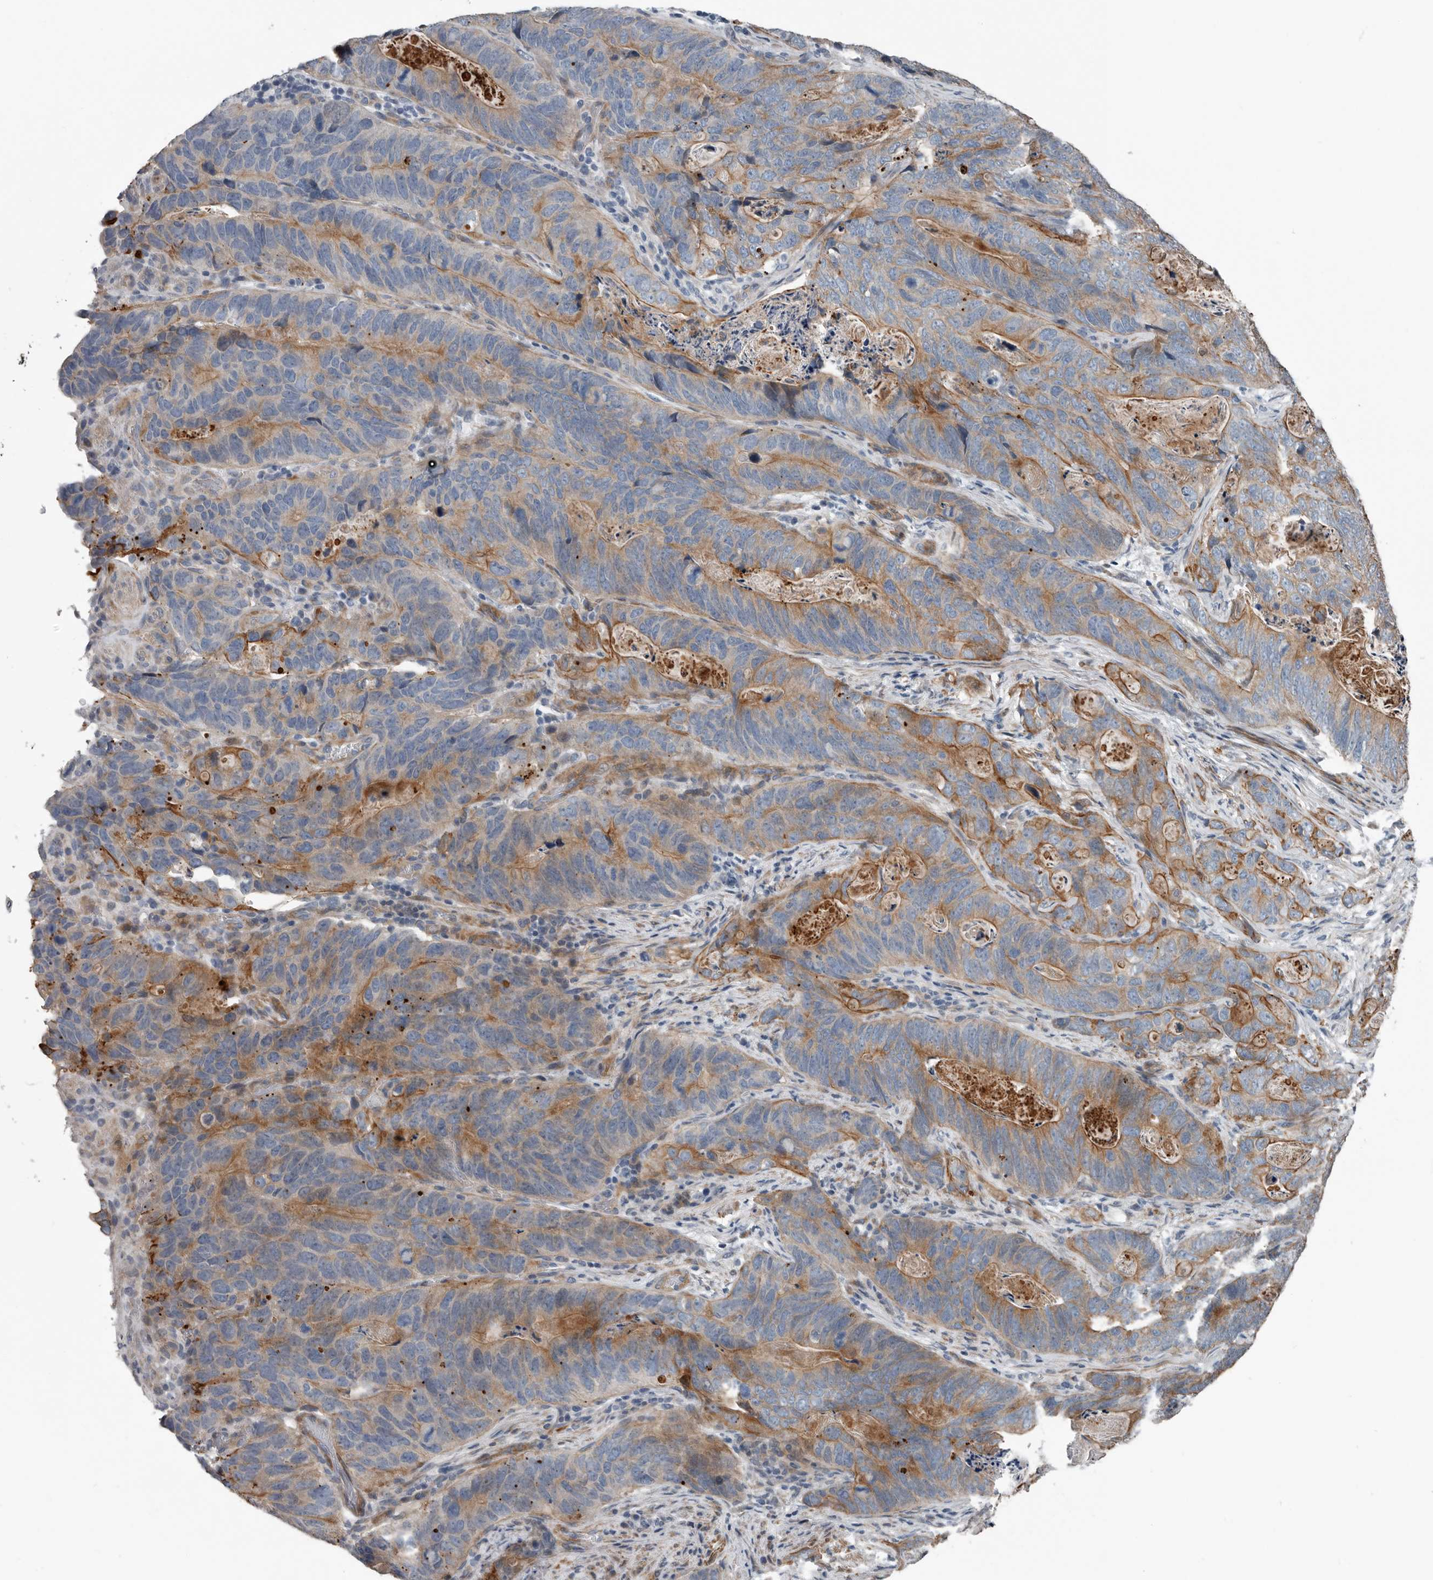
{"staining": {"intensity": "moderate", "quantity": ">75%", "location": "cytoplasmic/membranous"}, "tissue": "stomach cancer", "cell_type": "Tumor cells", "image_type": "cancer", "snomed": [{"axis": "morphology", "description": "Normal tissue, NOS"}, {"axis": "morphology", "description": "Adenocarcinoma, NOS"}, {"axis": "topography", "description": "Stomach"}], "caption": "This is a histology image of immunohistochemistry (IHC) staining of stomach adenocarcinoma, which shows moderate staining in the cytoplasmic/membranous of tumor cells.", "gene": "DPY19L4", "patient": {"sex": "female", "age": 89}}